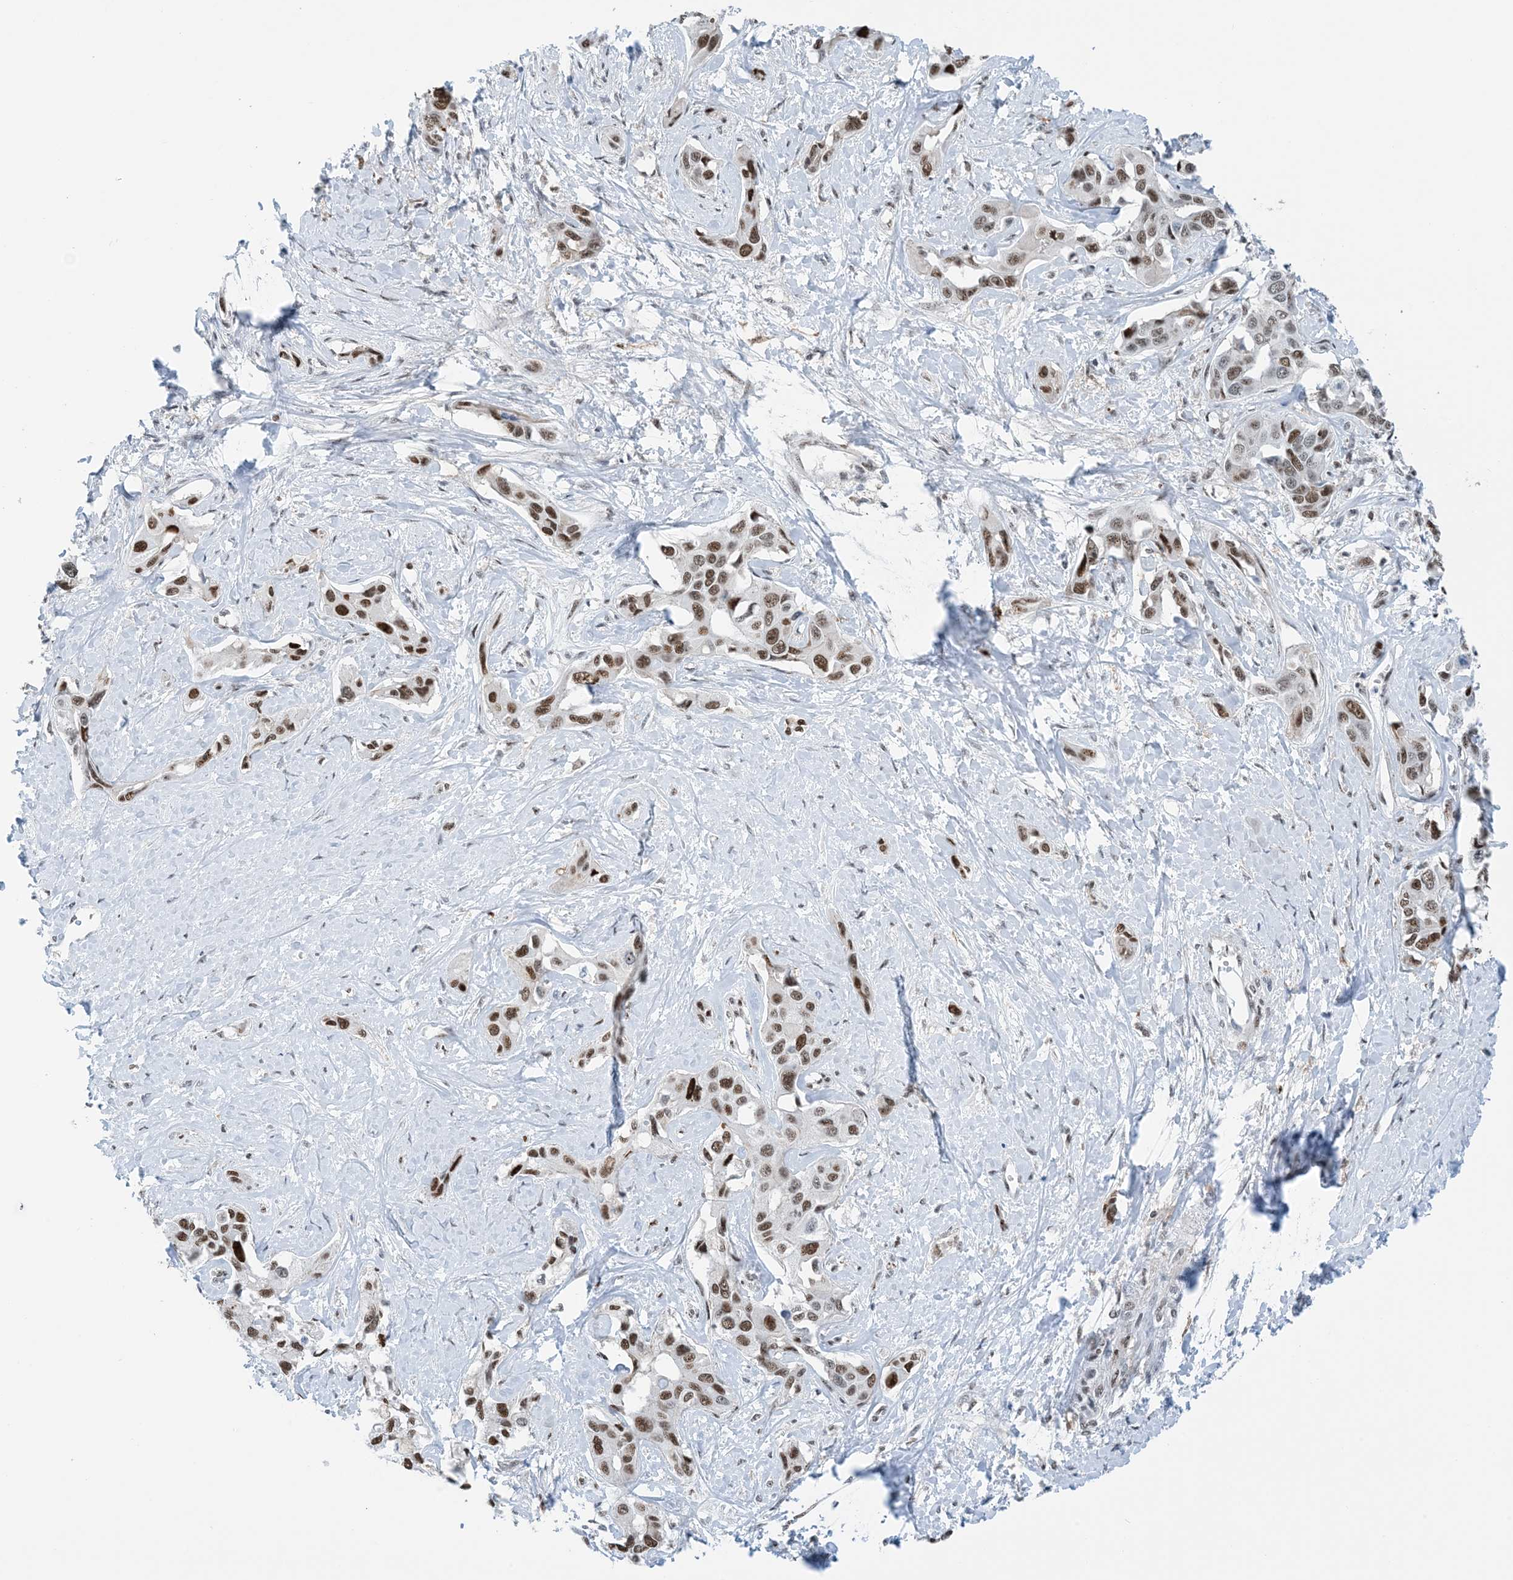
{"staining": {"intensity": "moderate", "quantity": ">75%", "location": "nuclear"}, "tissue": "liver cancer", "cell_type": "Tumor cells", "image_type": "cancer", "snomed": [{"axis": "morphology", "description": "Cholangiocarcinoma"}, {"axis": "topography", "description": "Liver"}], "caption": "An immunohistochemistry (IHC) photomicrograph of tumor tissue is shown. Protein staining in brown highlights moderate nuclear positivity in liver cancer within tumor cells. The protein of interest is shown in brown color, while the nuclei are stained blue.", "gene": "HEMK1", "patient": {"sex": "male", "age": 59}}